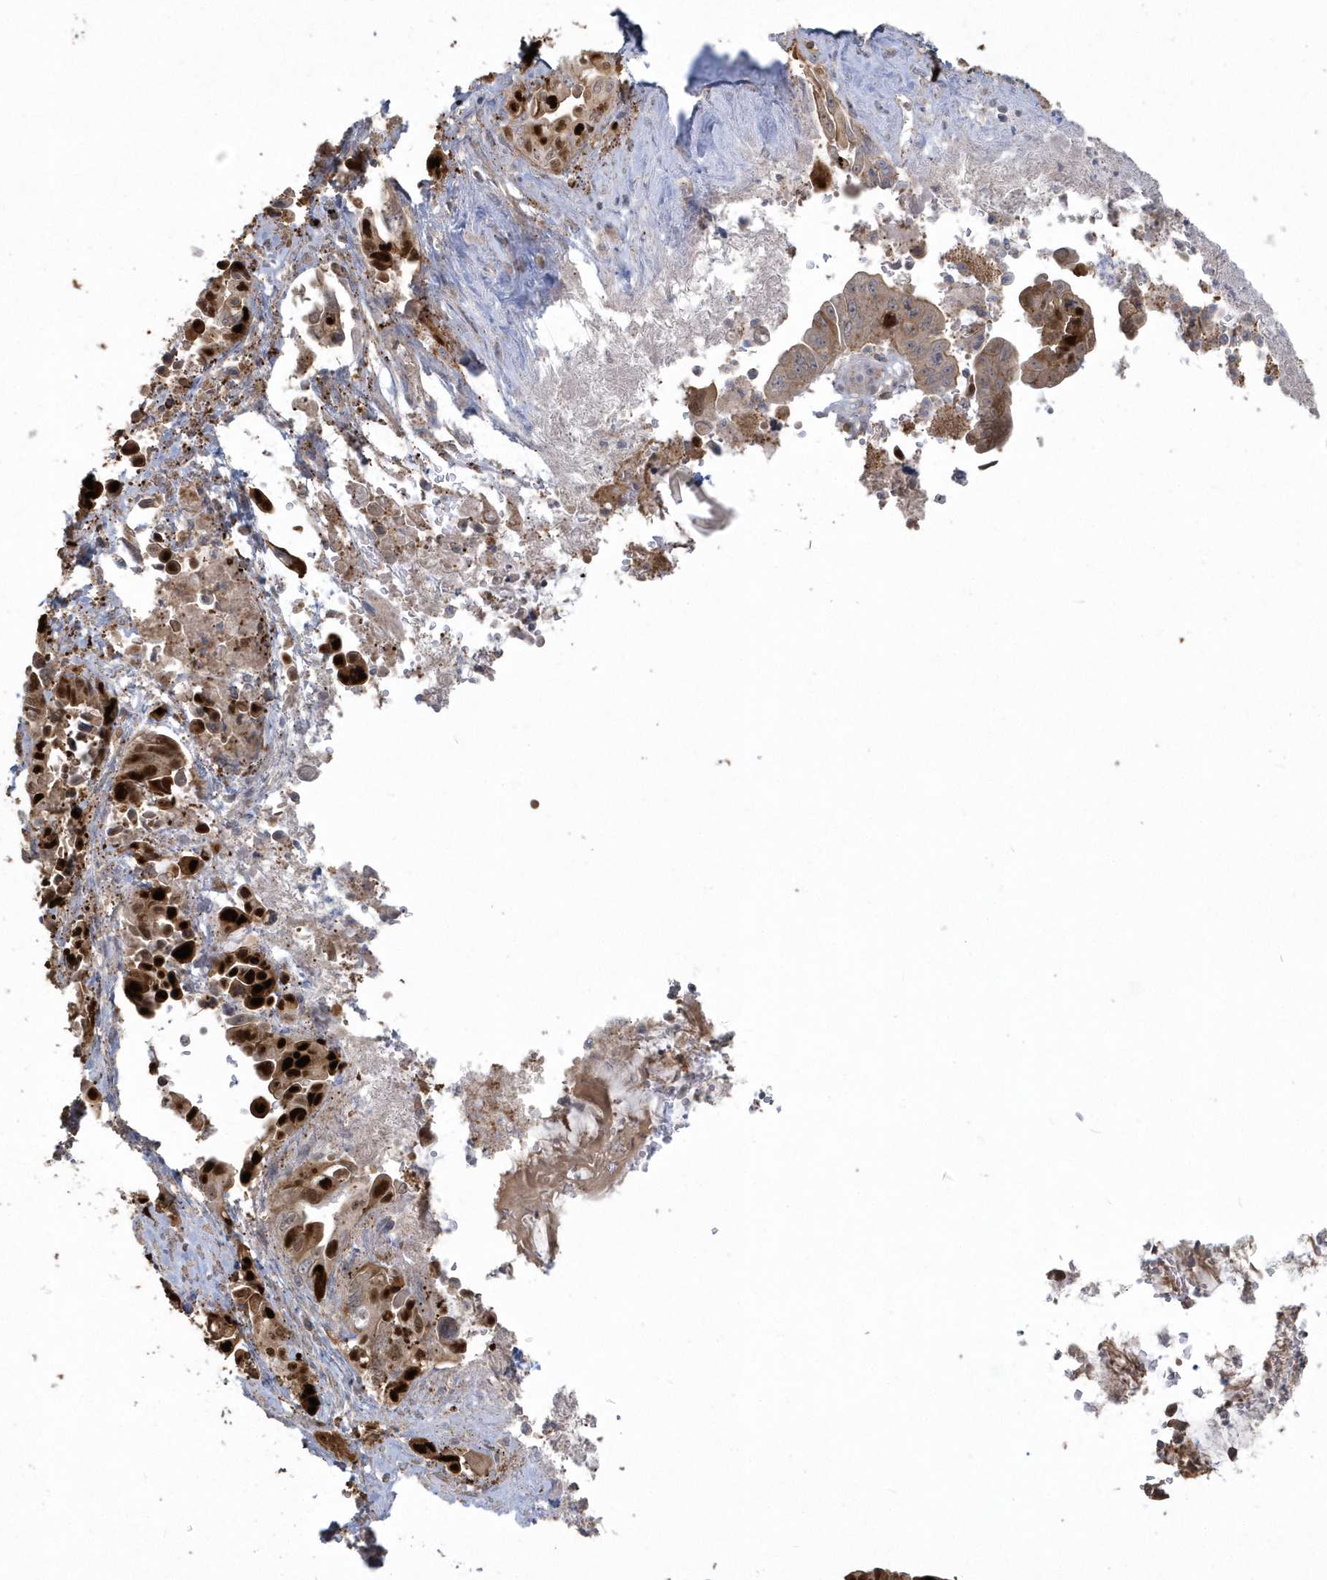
{"staining": {"intensity": "strong", "quantity": "25%-75%", "location": "cytoplasmic/membranous"}, "tissue": "pancreatic cancer", "cell_type": "Tumor cells", "image_type": "cancer", "snomed": [{"axis": "morphology", "description": "Adenocarcinoma, NOS"}, {"axis": "topography", "description": "Pancreas"}], "caption": "Adenocarcinoma (pancreatic) stained with a brown dye demonstrates strong cytoplasmic/membranous positive staining in about 25%-75% of tumor cells.", "gene": "ARMC8", "patient": {"sex": "male", "age": 70}}